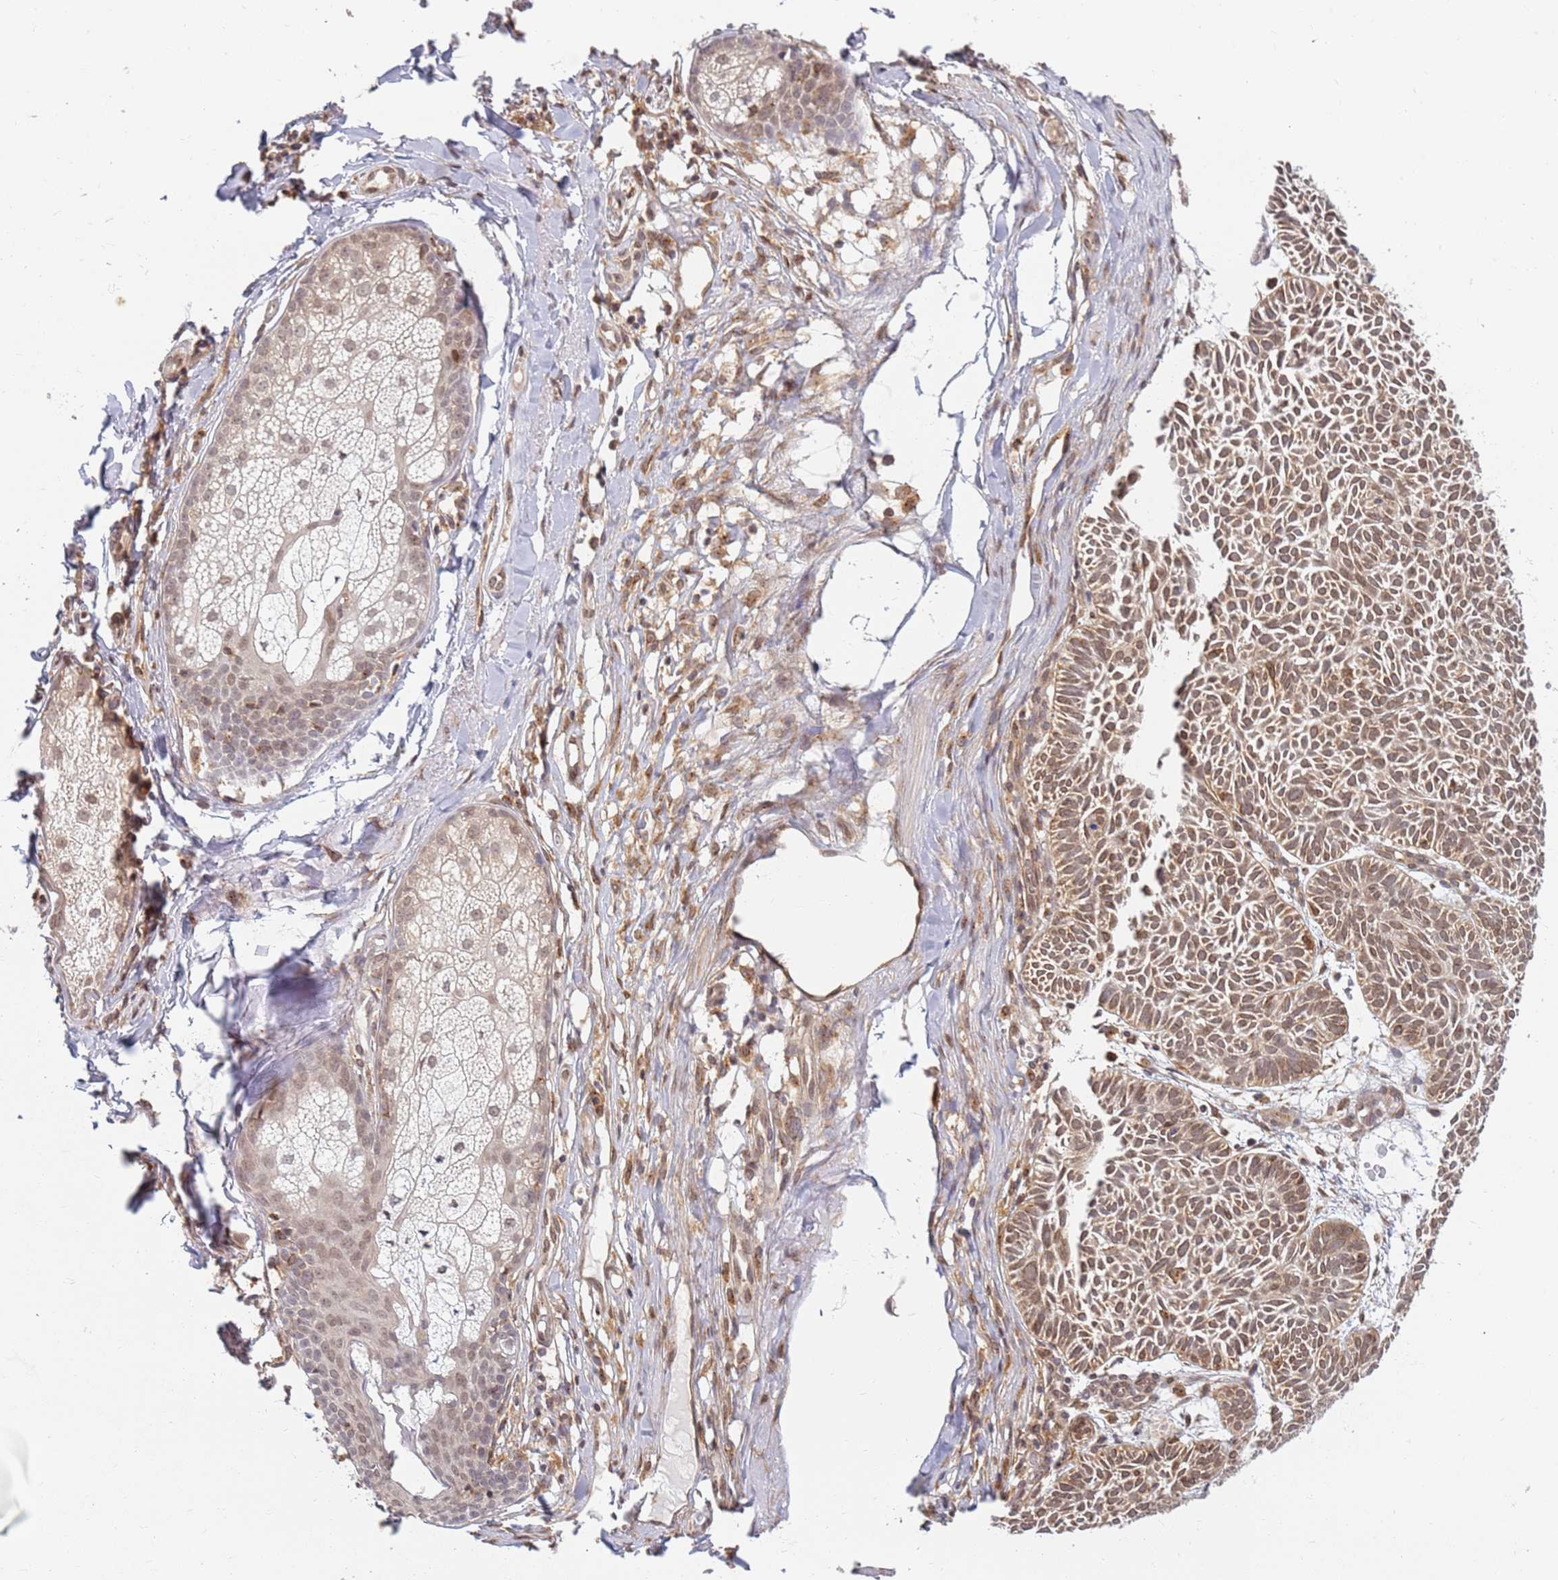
{"staining": {"intensity": "moderate", "quantity": ">75%", "location": "cytoplasmic/membranous,nuclear"}, "tissue": "skin cancer", "cell_type": "Tumor cells", "image_type": "cancer", "snomed": [{"axis": "morphology", "description": "Basal cell carcinoma"}, {"axis": "topography", "description": "Skin"}], "caption": "High-power microscopy captured an immunohistochemistry (IHC) histopathology image of skin cancer (basal cell carcinoma), revealing moderate cytoplasmic/membranous and nuclear expression in about >75% of tumor cells. The staining is performed using DAB brown chromogen to label protein expression. The nuclei are counter-stained blue using hematoxylin.", "gene": "CEP170", "patient": {"sex": "male", "age": 69}}